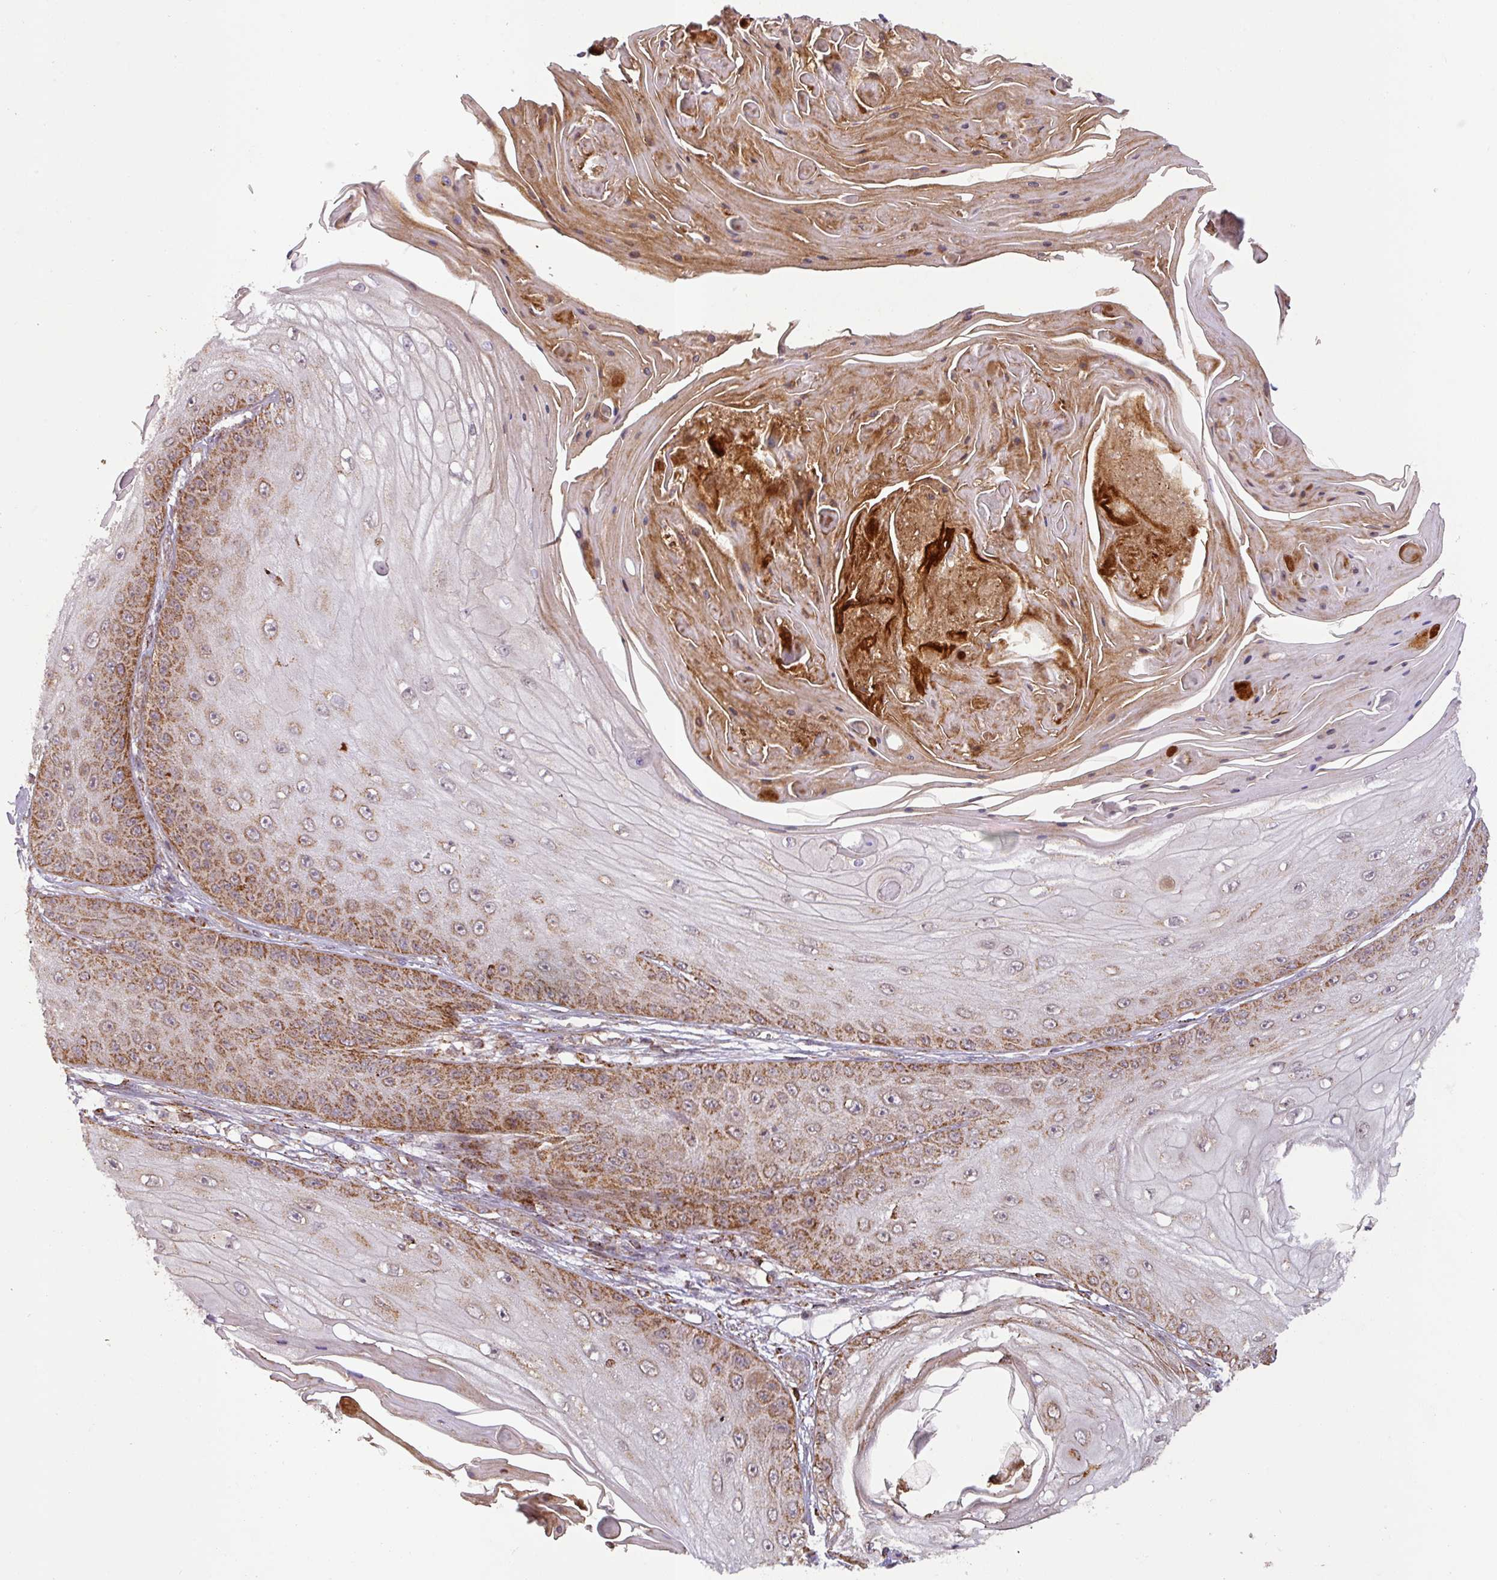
{"staining": {"intensity": "strong", "quantity": "25%-75%", "location": "cytoplasmic/membranous"}, "tissue": "skin cancer", "cell_type": "Tumor cells", "image_type": "cancer", "snomed": [{"axis": "morphology", "description": "Squamous cell carcinoma, NOS"}, {"axis": "topography", "description": "Skin"}], "caption": "An image of human squamous cell carcinoma (skin) stained for a protein demonstrates strong cytoplasmic/membranous brown staining in tumor cells.", "gene": "GPD2", "patient": {"sex": "male", "age": 70}}